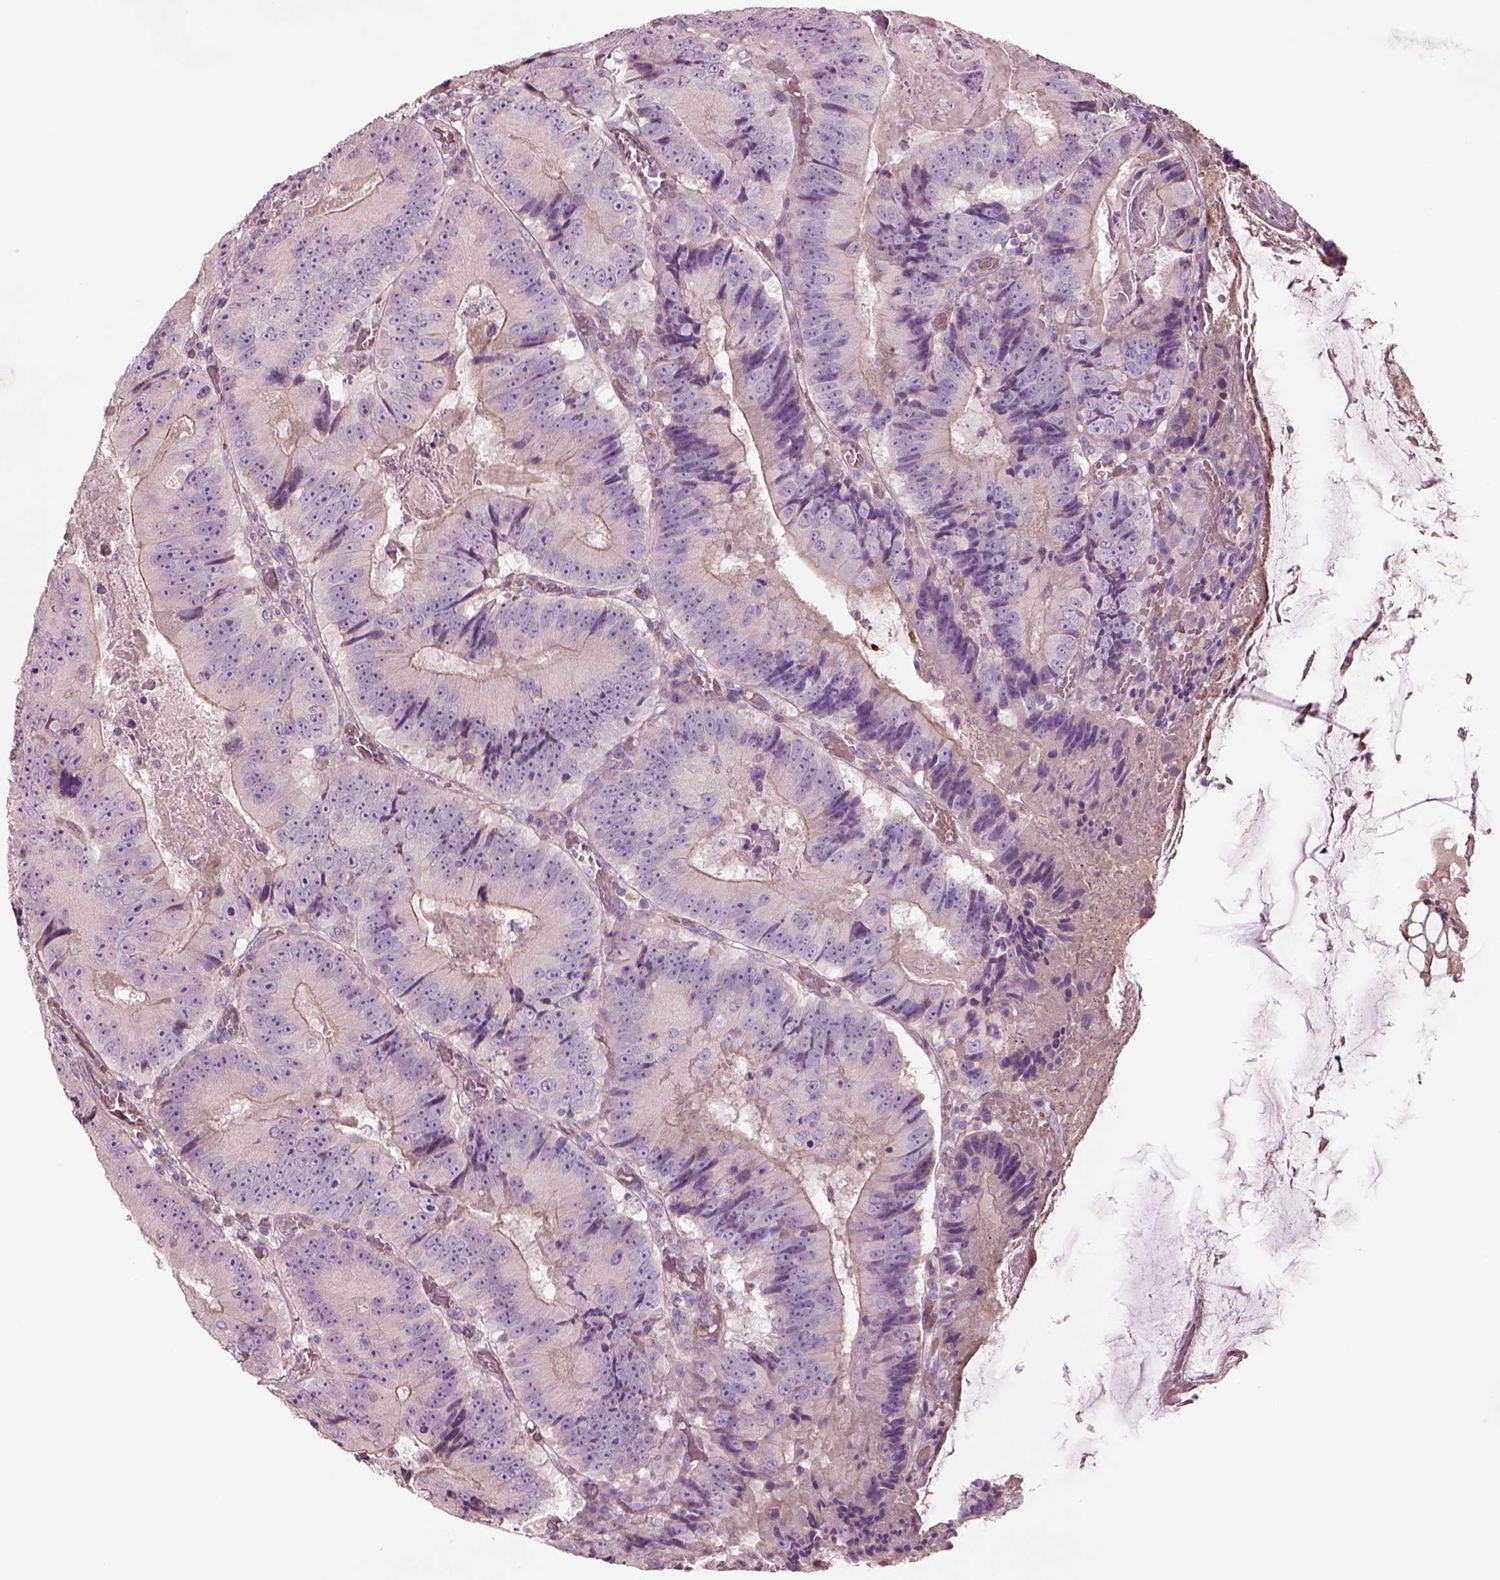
{"staining": {"intensity": "negative", "quantity": "none", "location": "none"}, "tissue": "colorectal cancer", "cell_type": "Tumor cells", "image_type": "cancer", "snomed": [{"axis": "morphology", "description": "Adenocarcinoma, NOS"}, {"axis": "topography", "description": "Colon"}], "caption": "Colorectal cancer was stained to show a protein in brown. There is no significant staining in tumor cells. (IHC, brightfield microscopy, high magnification).", "gene": "DUOXA2", "patient": {"sex": "female", "age": 86}}